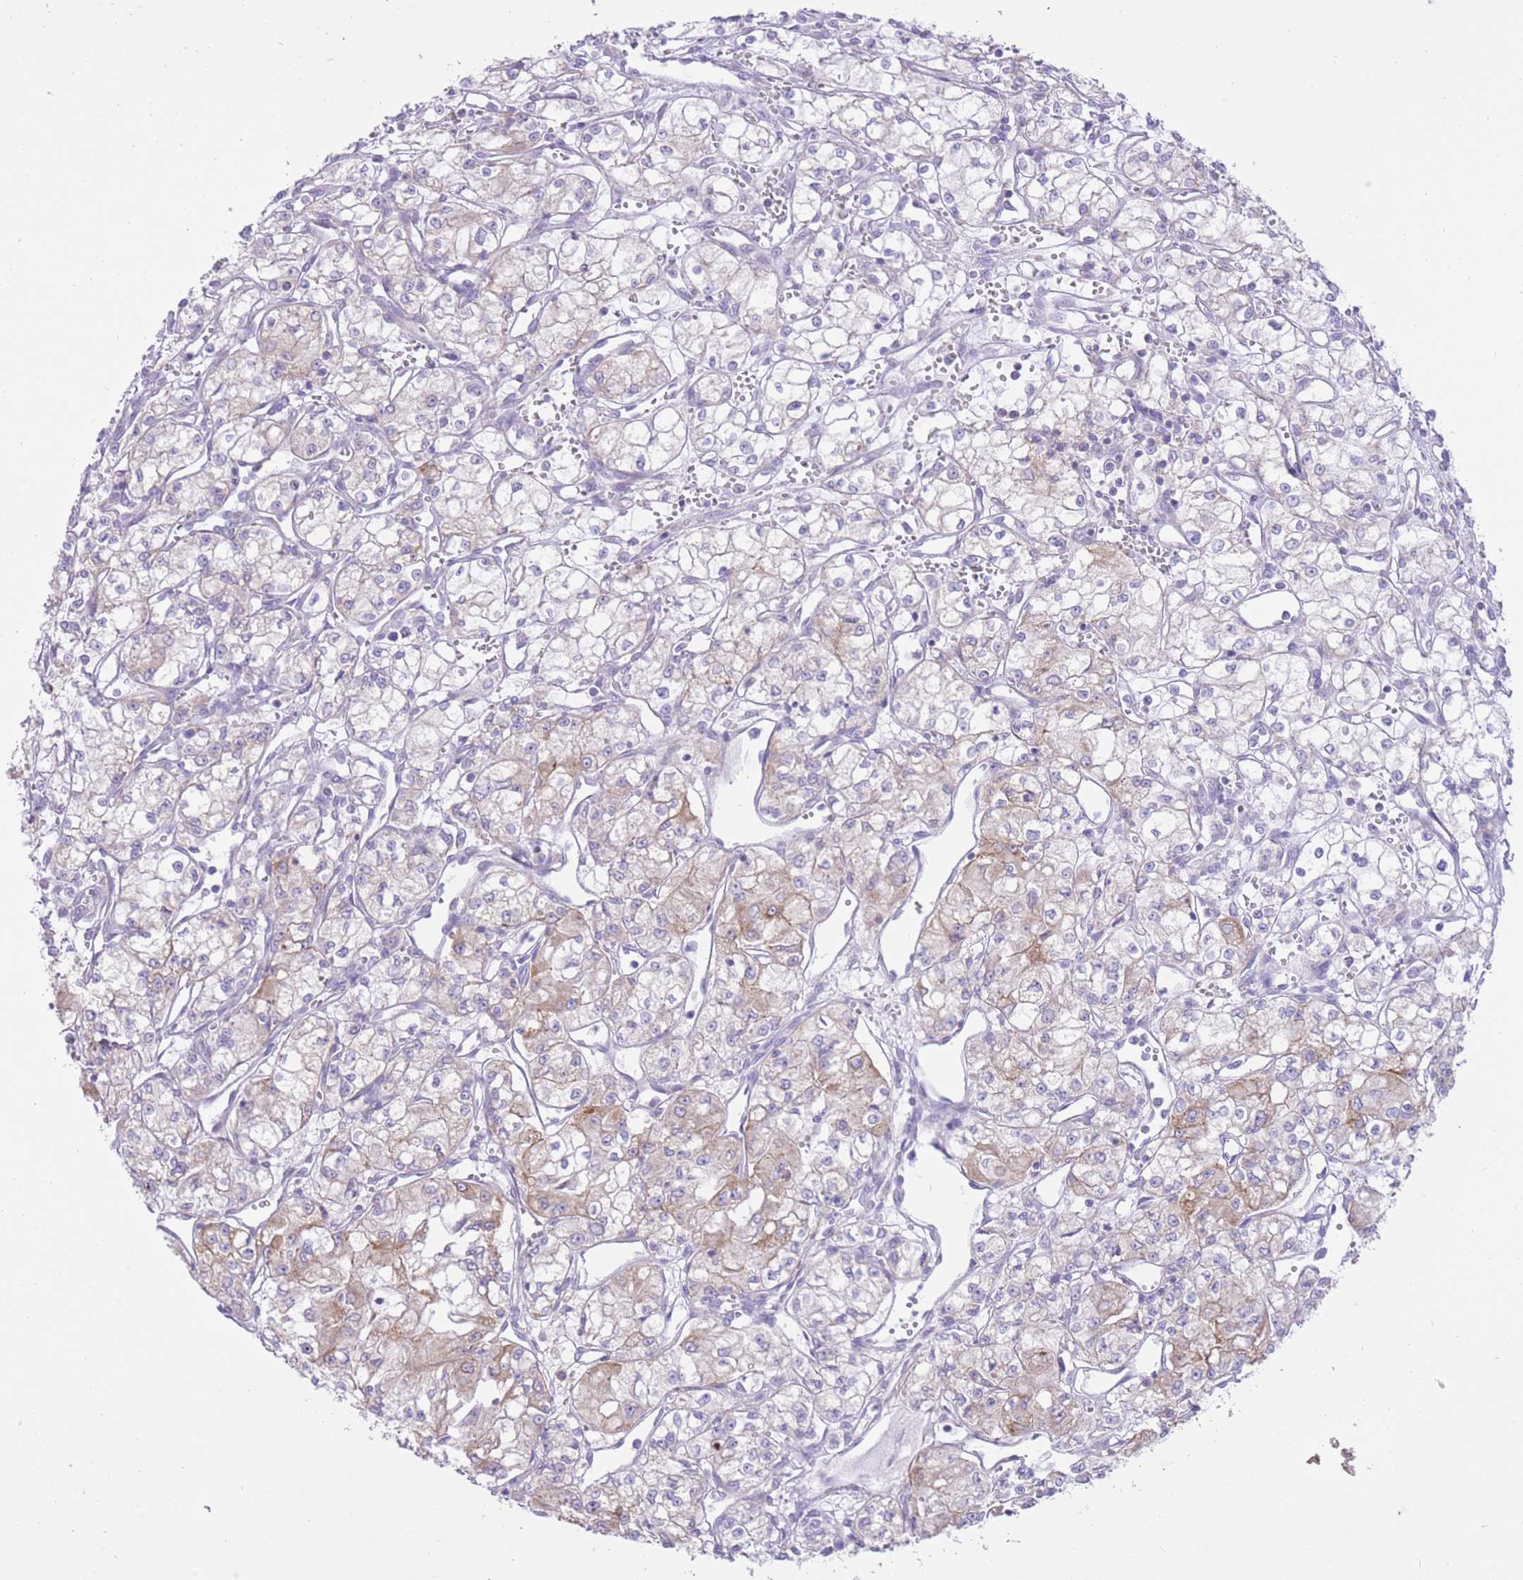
{"staining": {"intensity": "weak", "quantity": "<25%", "location": "cytoplasmic/membranous"}, "tissue": "renal cancer", "cell_type": "Tumor cells", "image_type": "cancer", "snomed": [{"axis": "morphology", "description": "Adenocarcinoma, NOS"}, {"axis": "topography", "description": "Kidney"}], "caption": "High power microscopy micrograph of an IHC histopathology image of adenocarcinoma (renal), revealing no significant positivity in tumor cells.", "gene": "SLC4A4", "patient": {"sex": "male", "age": 59}}